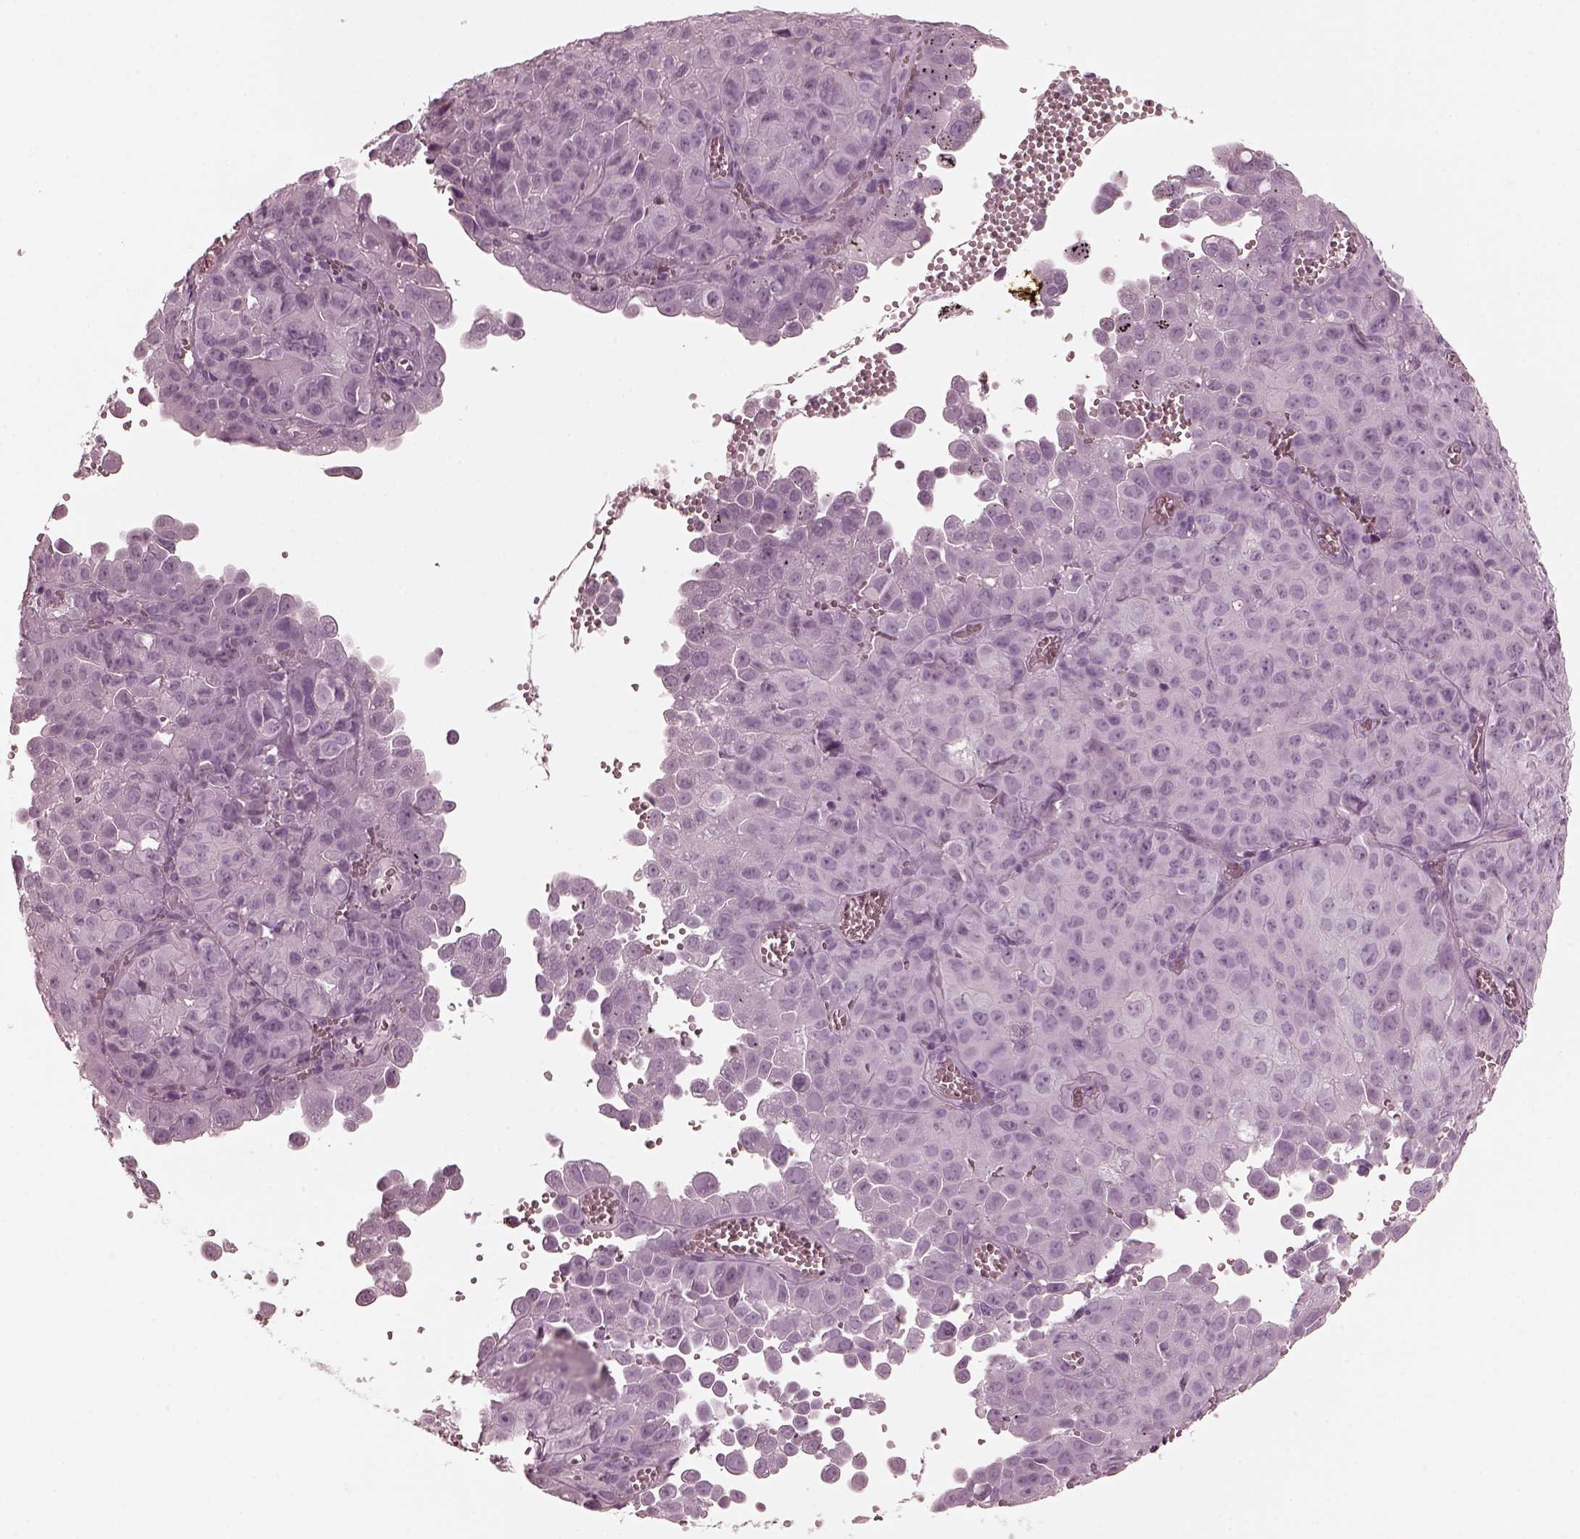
{"staining": {"intensity": "negative", "quantity": "none", "location": "none"}, "tissue": "cervical cancer", "cell_type": "Tumor cells", "image_type": "cancer", "snomed": [{"axis": "morphology", "description": "Squamous cell carcinoma, NOS"}, {"axis": "topography", "description": "Cervix"}], "caption": "Cervical cancer (squamous cell carcinoma) stained for a protein using IHC displays no staining tumor cells.", "gene": "FABP9", "patient": {"sex": "female", "age": 55}}